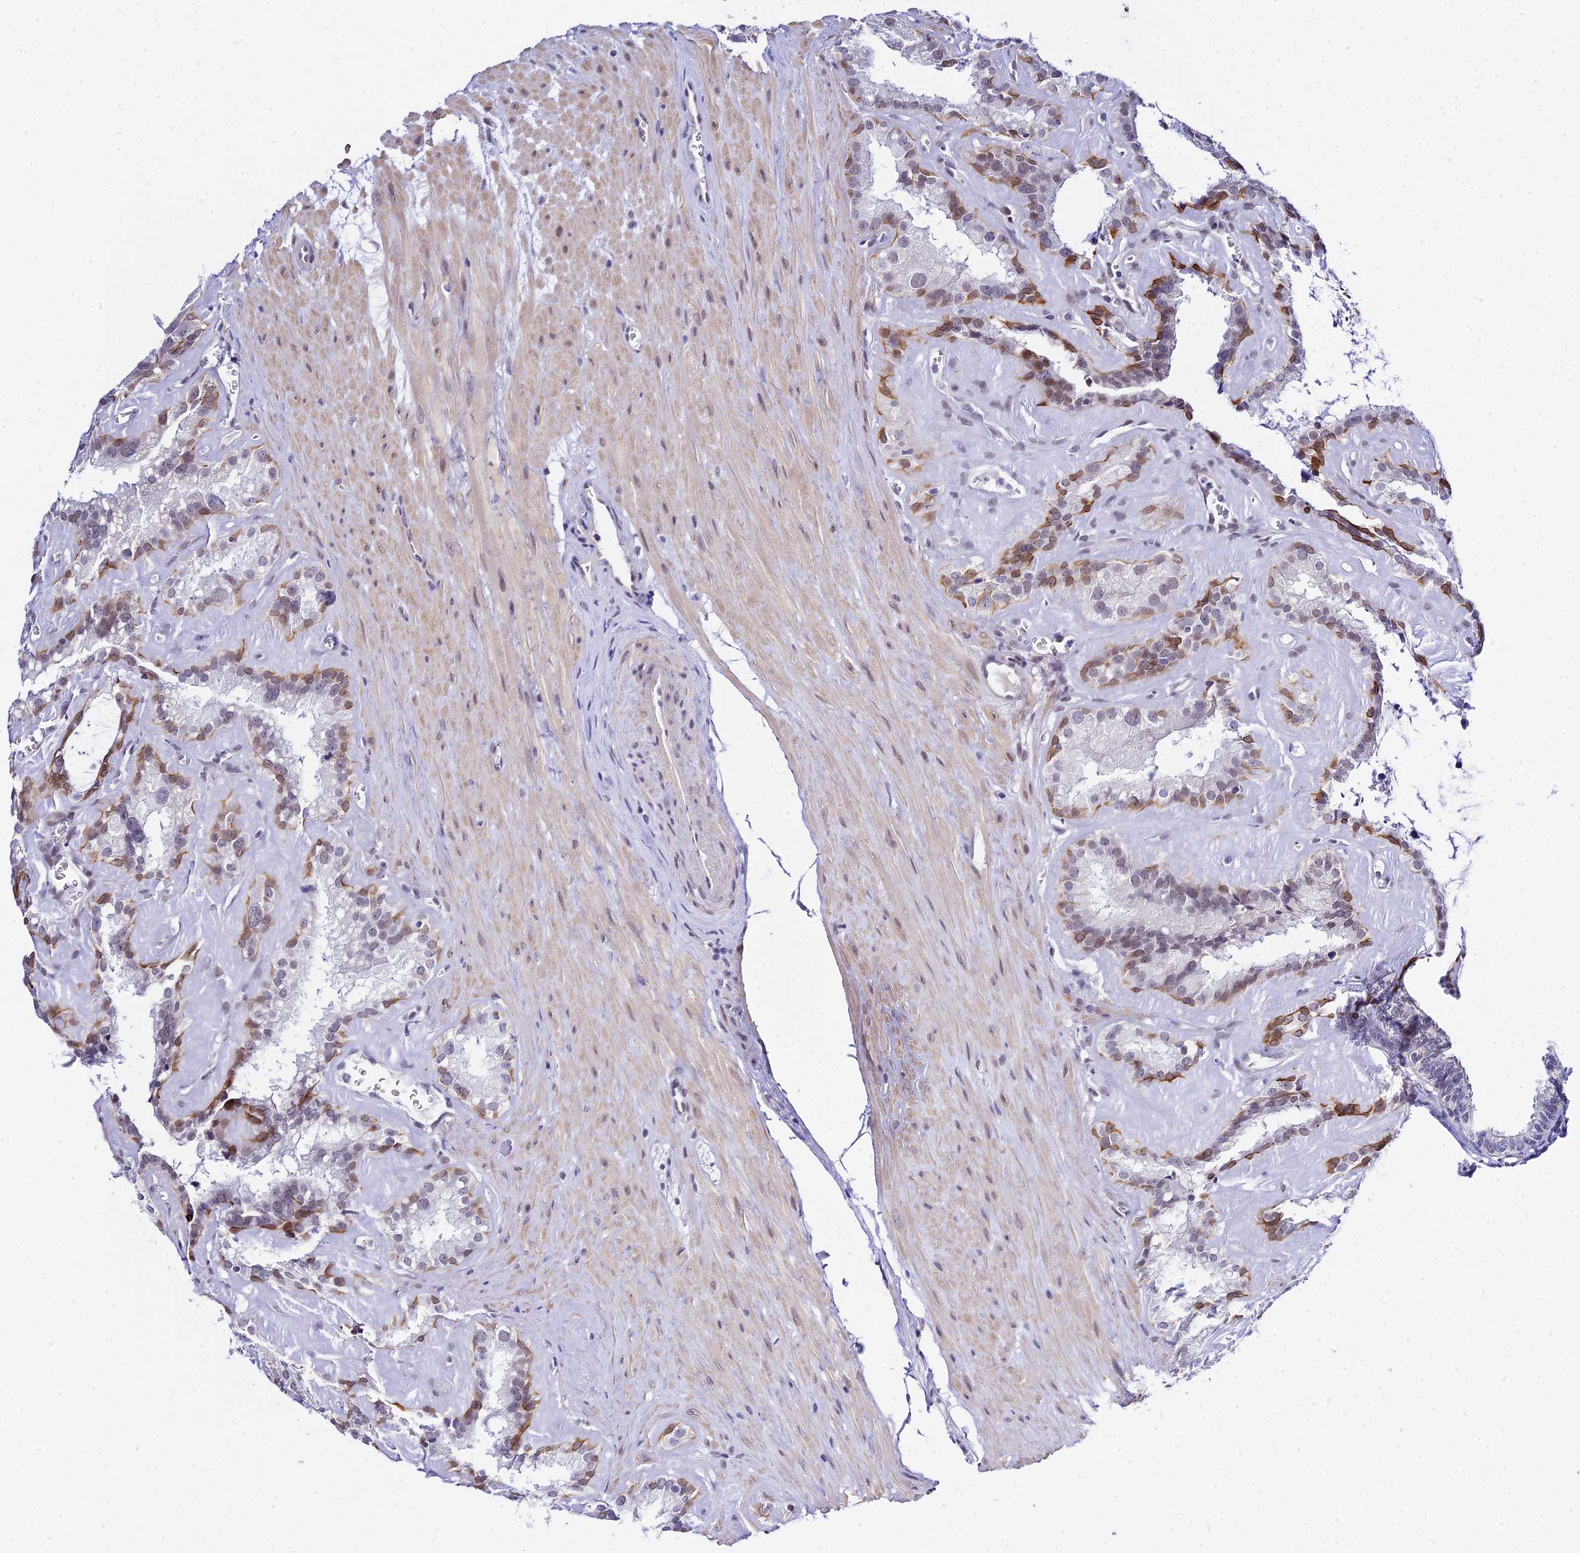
{"staining": {"intensity": "moderate", "quantity": "25%-75%", "location": "cytoplasmic/membranous"}, "tissue": "seminal vesicle", "cell_type": "Glandular cells", "image_type": "normal", "snomed": [{"axis": "morphology", "description": "Normal tissue, NOS"}, {"axis": "topography", "description": "Prostate"}, {"axis": "topography", "description": "Seminal veicle"}], "caption": "Immunohistochemistry (DAB) staining of normal human seminal vesicle exhibits moderate cytoplasmic/membranous protein staining in about 25%-75% of glandular cells. The staining was performed using DAB, with brown indicating positive protein expression. Nuclei are stained blue with hematoxylin.", "gene": "ZNF628", "patient": {"sex": "male", "age": 59}}